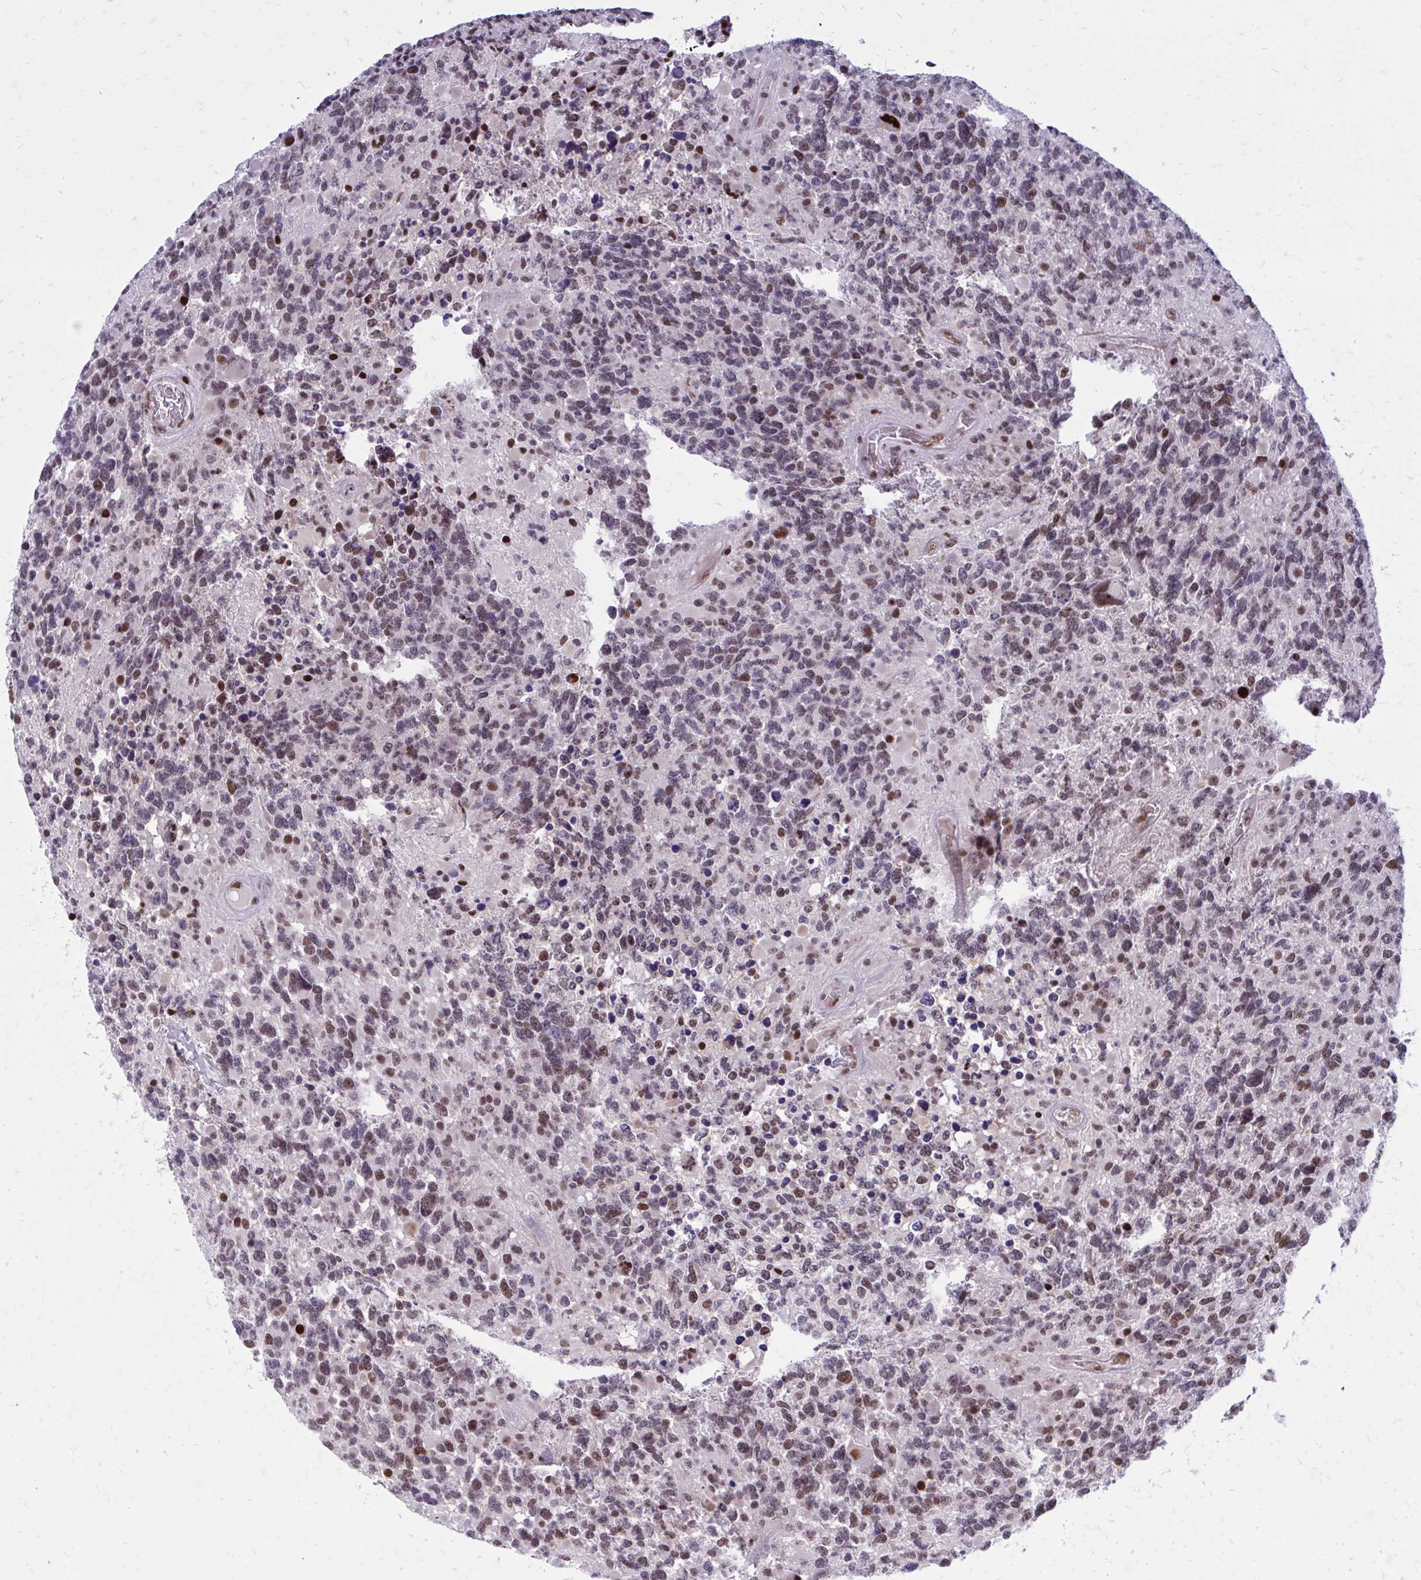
{"staining": {"intensity": "moderate", "quantity": "25%-75%", "location": "nuclear"}, "tissue": "glioma", "cell_type": "Tumor cells", "image_type": "cancer", "snomed": [{"axis": "morphology", "description": "Glioma, malignant, High grade"}, {"axis": "topography", "description": "Brain"}], "caption": "Malignant high-grade glioma stained with a brown dye reveals moderate nuclear positive staining in approximately 25%-75% of tumor cells.", "gene": "PSME4", "patient": {"sex": "female", "age": 40}}